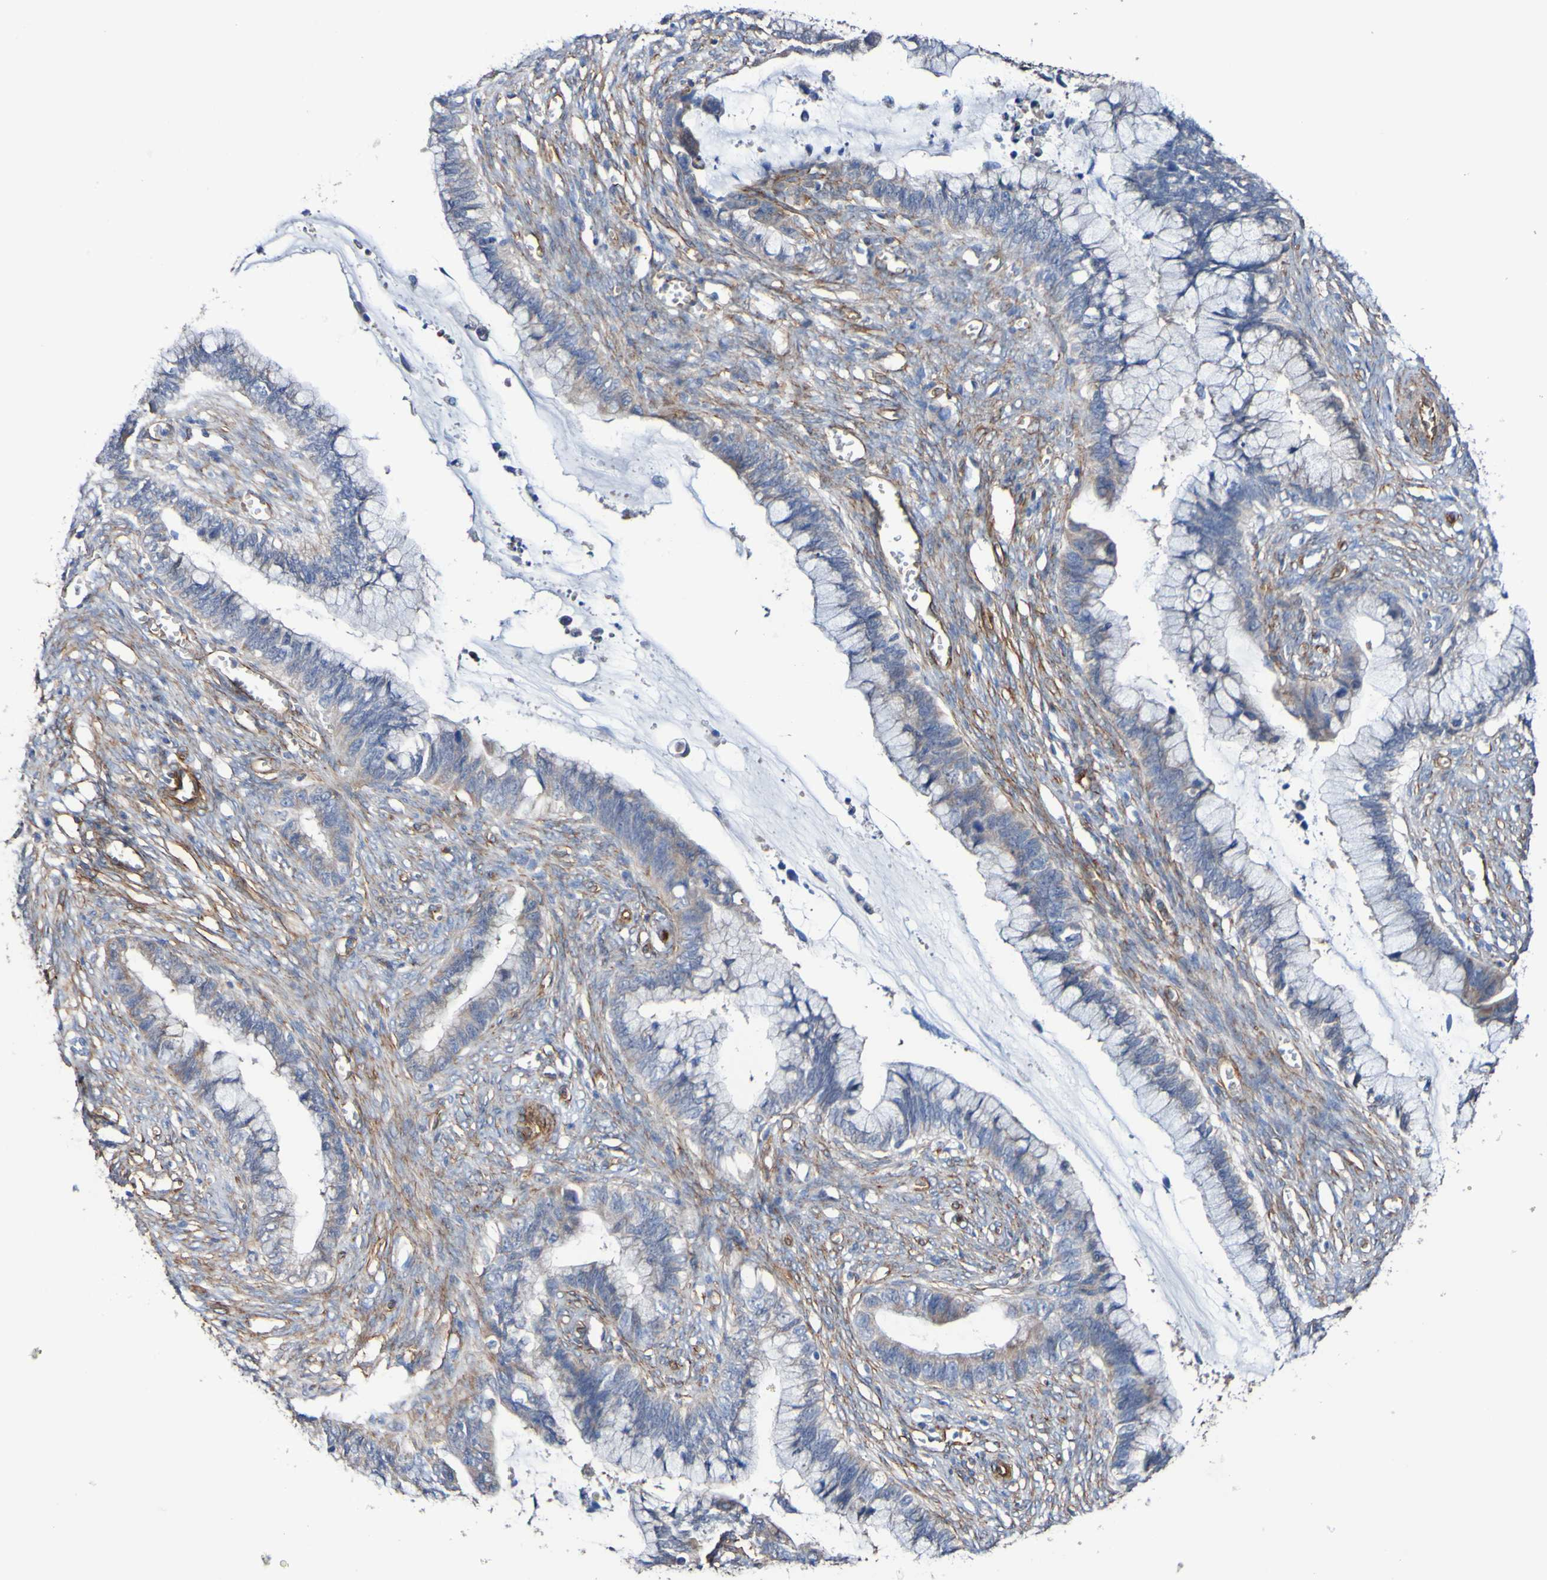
{"staining": {"intensity": "weak", "quantity": "<25%", "location": "cytoplasmic/membranous"}, "tissue": "cervical cancer", "cell_type": "Tumor cells", "image_type": "cancer", "snomed": [{"axis": "morphology", "description": "Adenocarcinoma, NOS"}, {"axis": "topography", "description": "Cervix"}], "caption": "There is no significant staining in tumor cells of adenocarcinoma (cervical).", "gene": "ELMOD3", "patient": {"sex": "female", "age": 44}}